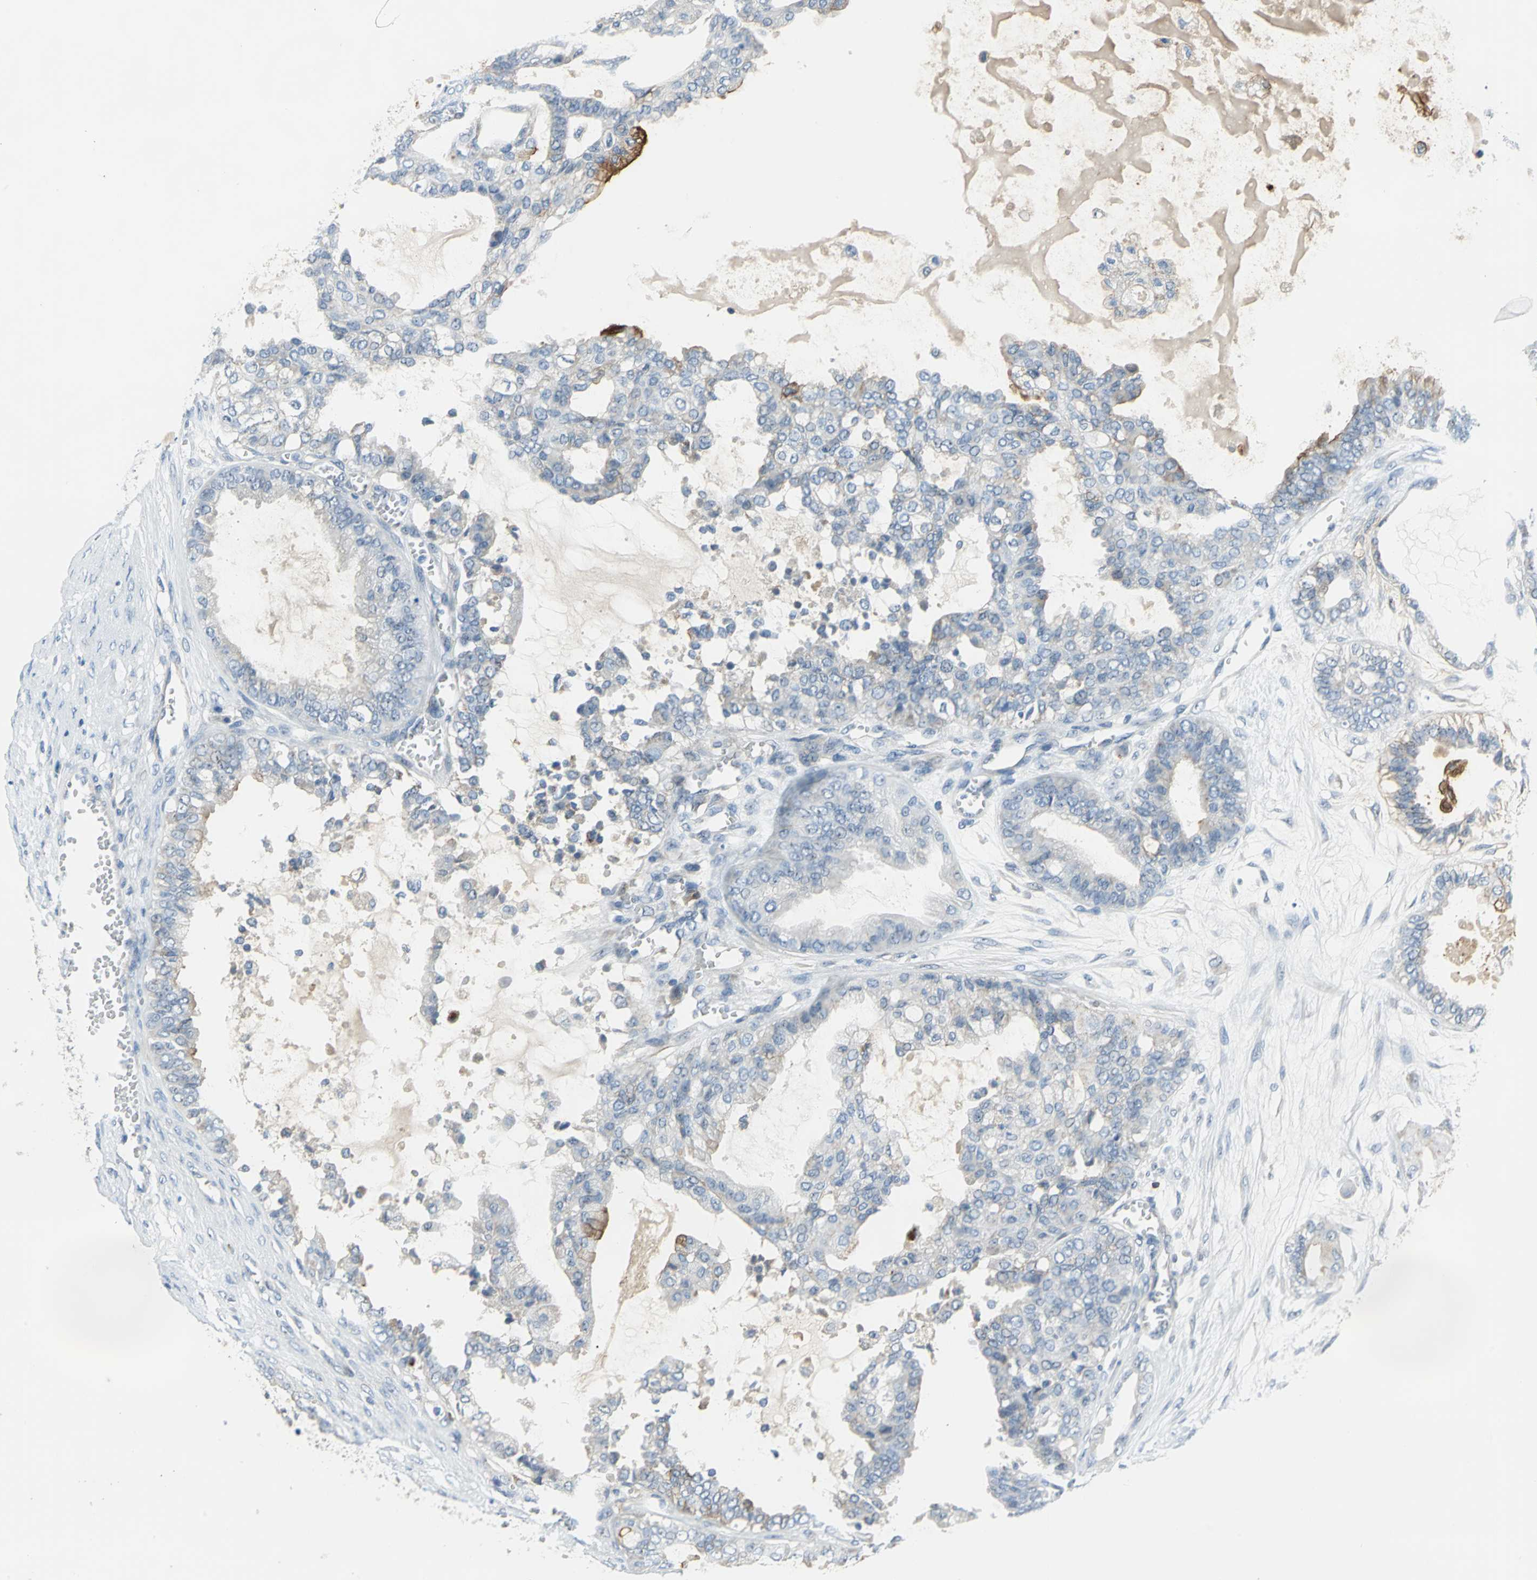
{"staining": {"intensity": "moderate", "quantity": "<25%", "location": "cytoplasmic/membranous"}, "tissue": "ovarian cancer", "cell_type": "Tumor cells", "image_type": "cancer", "snomed": [{"axis": "morphology", "description": "Carcinoma, NOS"}, {"axis": "morphology", "description": "Carcinoma, endometroid"}, {"axis": "topography", "description": "Ovary"}], "caption": "Moderate cytoplasmic/membranous protein positivity is seen in about <25% of tumor cells in ovarian carcinoma.", "gene": "MUC4", "patient": {"sex": "female", "age": 50}}